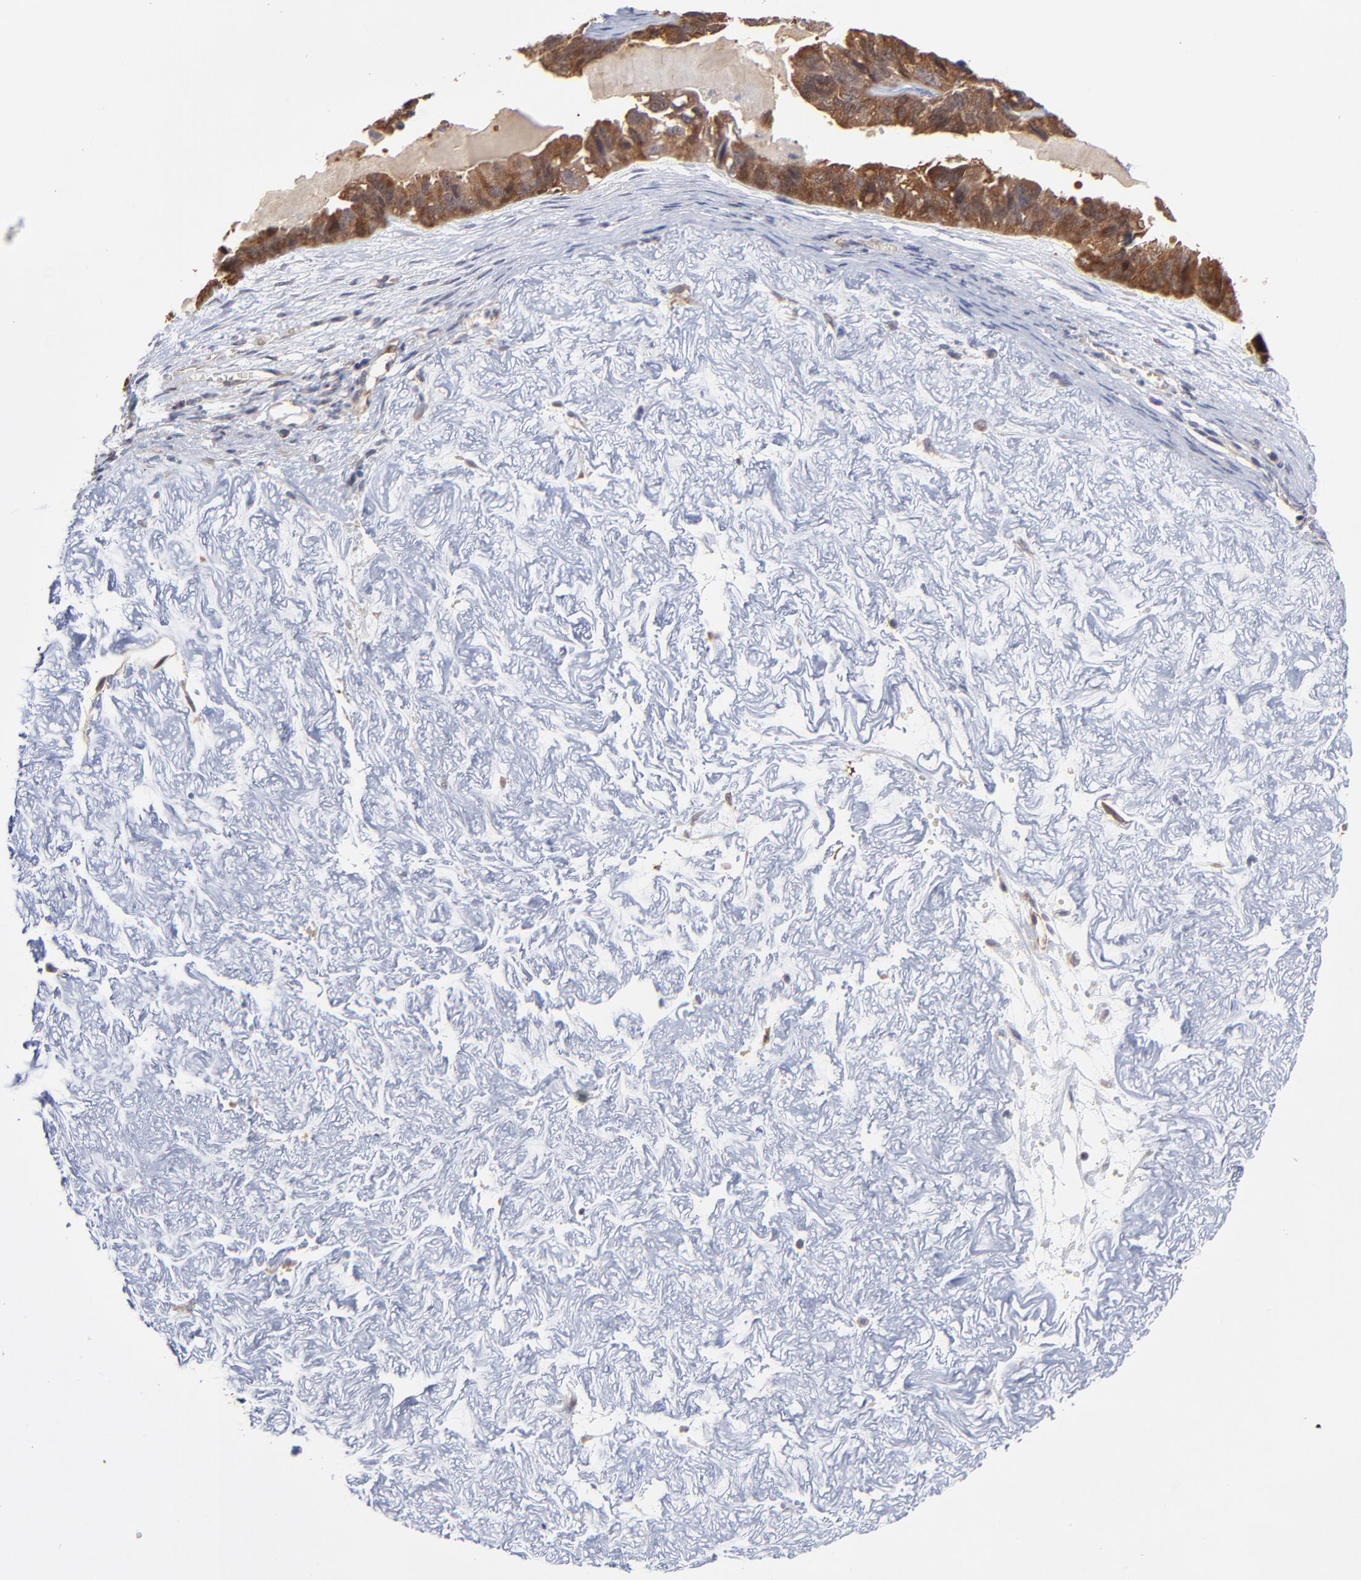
{"staining": {"intensity": "strong", "quantity": ">75%", "location": "cytoplasmic/membranous"}, "tissue": "ovarian cancer", "cell_type": "Tumor cells", "image_type": "cancer", "snomed": [{"axis": "morphology", "description": "Carcinoma, endometroid"}, {"axis": "topography", "description": "Ovary"}], "caption": "An image of human ovarian cancer (endometroid carcinoma) stained for a protein demonstrates strong cytoplasmic/membranous brown staining in tumor cells.", "gene": "GART", "patient": {"sex": "female", "age": 85}}